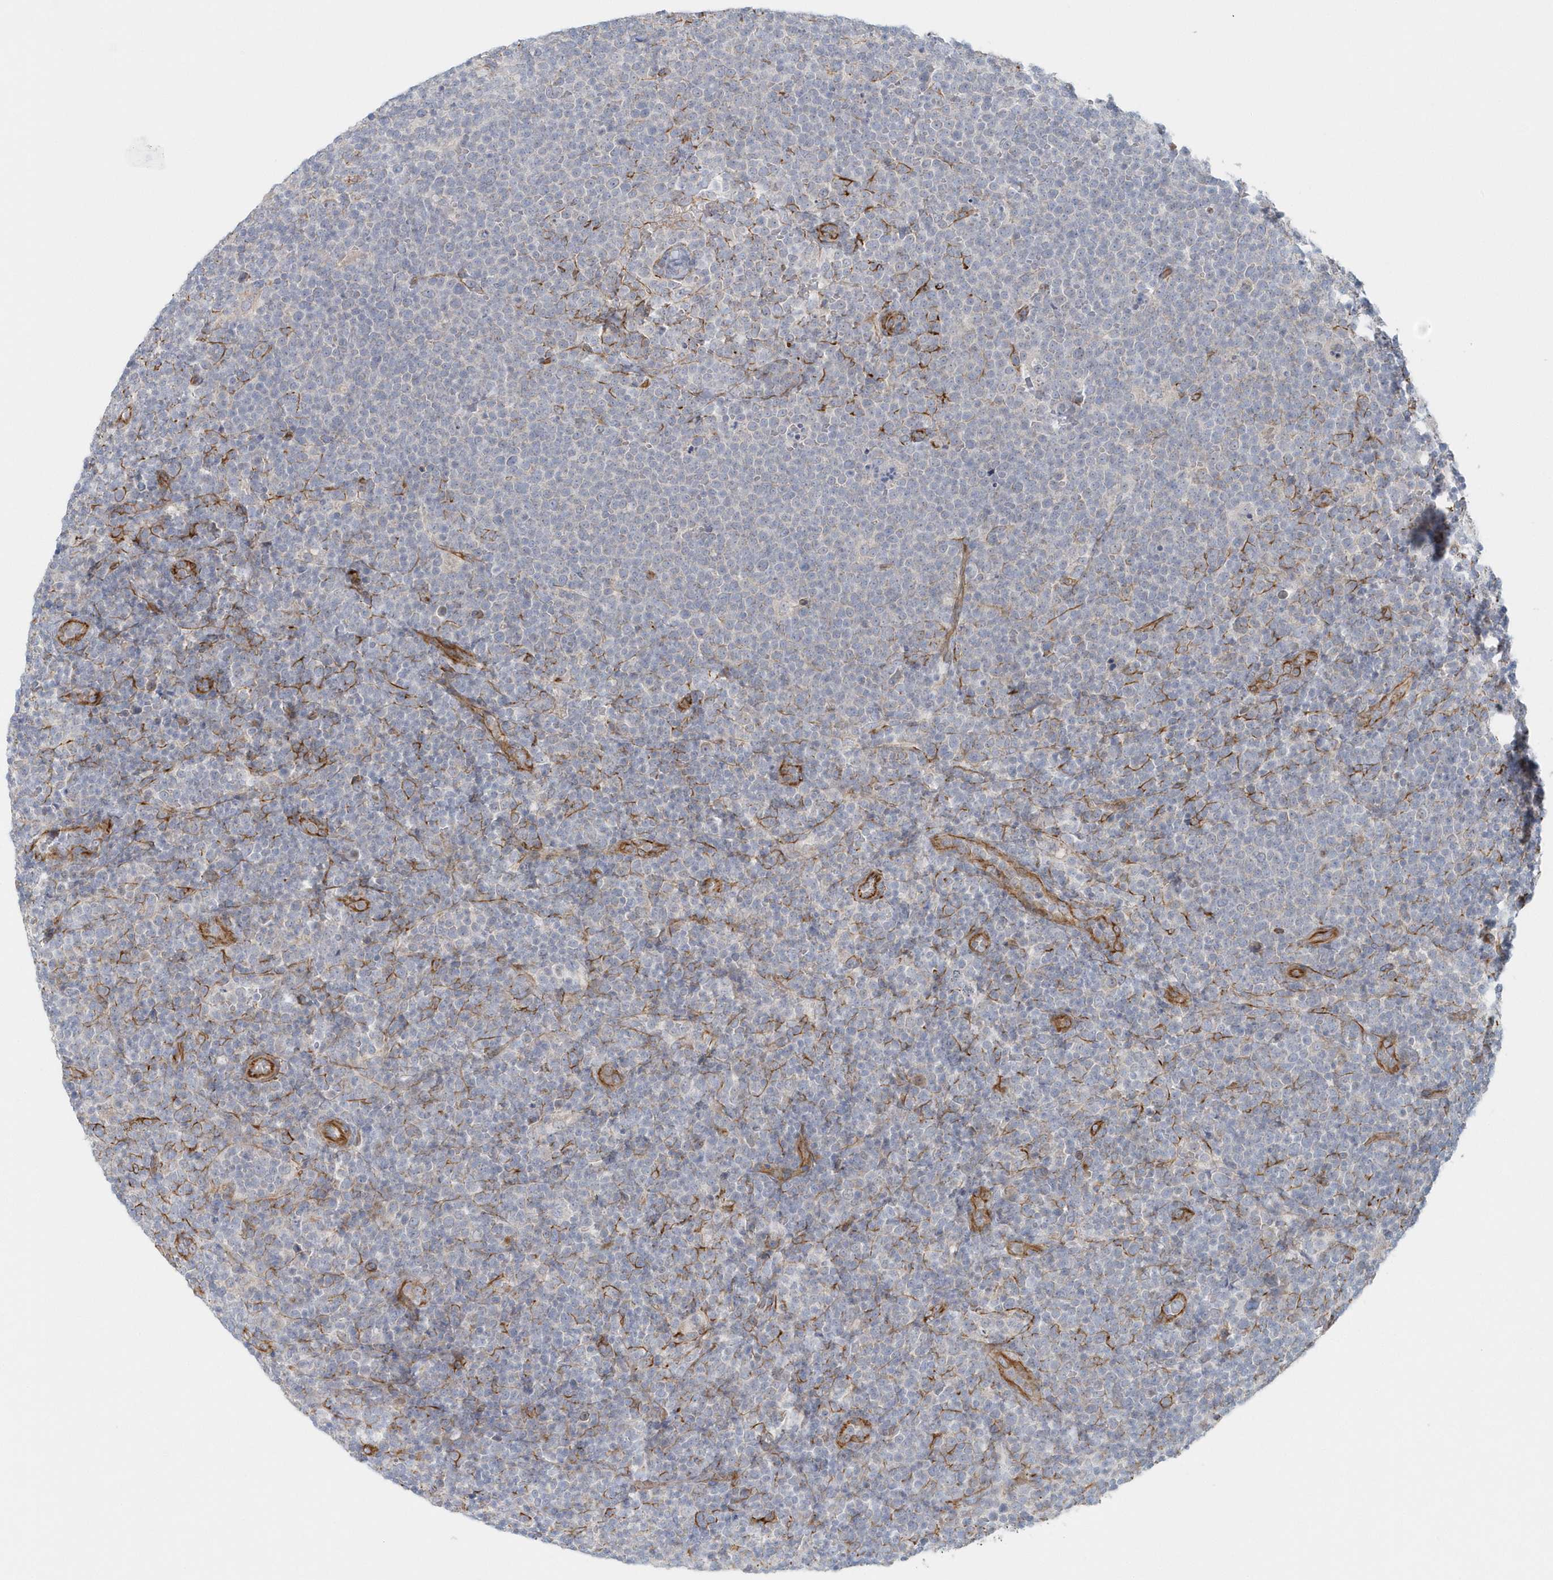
{"staining": {"intensity": "negative", "quantity": "none", "location": "none"}, "tissue": "lymphoma", "cell_type": "Tumor cells", "image_type": "cancer", "snomed": [{"axis": "morphology", "description": "Malignant lymphoma, non-Hodgkin's type, High grade"}, {"axis": "topography", "description": "Lymph node"}], "caption": "Tumor cells are negative for brown protein staining in lymphoma.", "gene": "GPR152", "patient": {"sex": "male", "age": 61}}